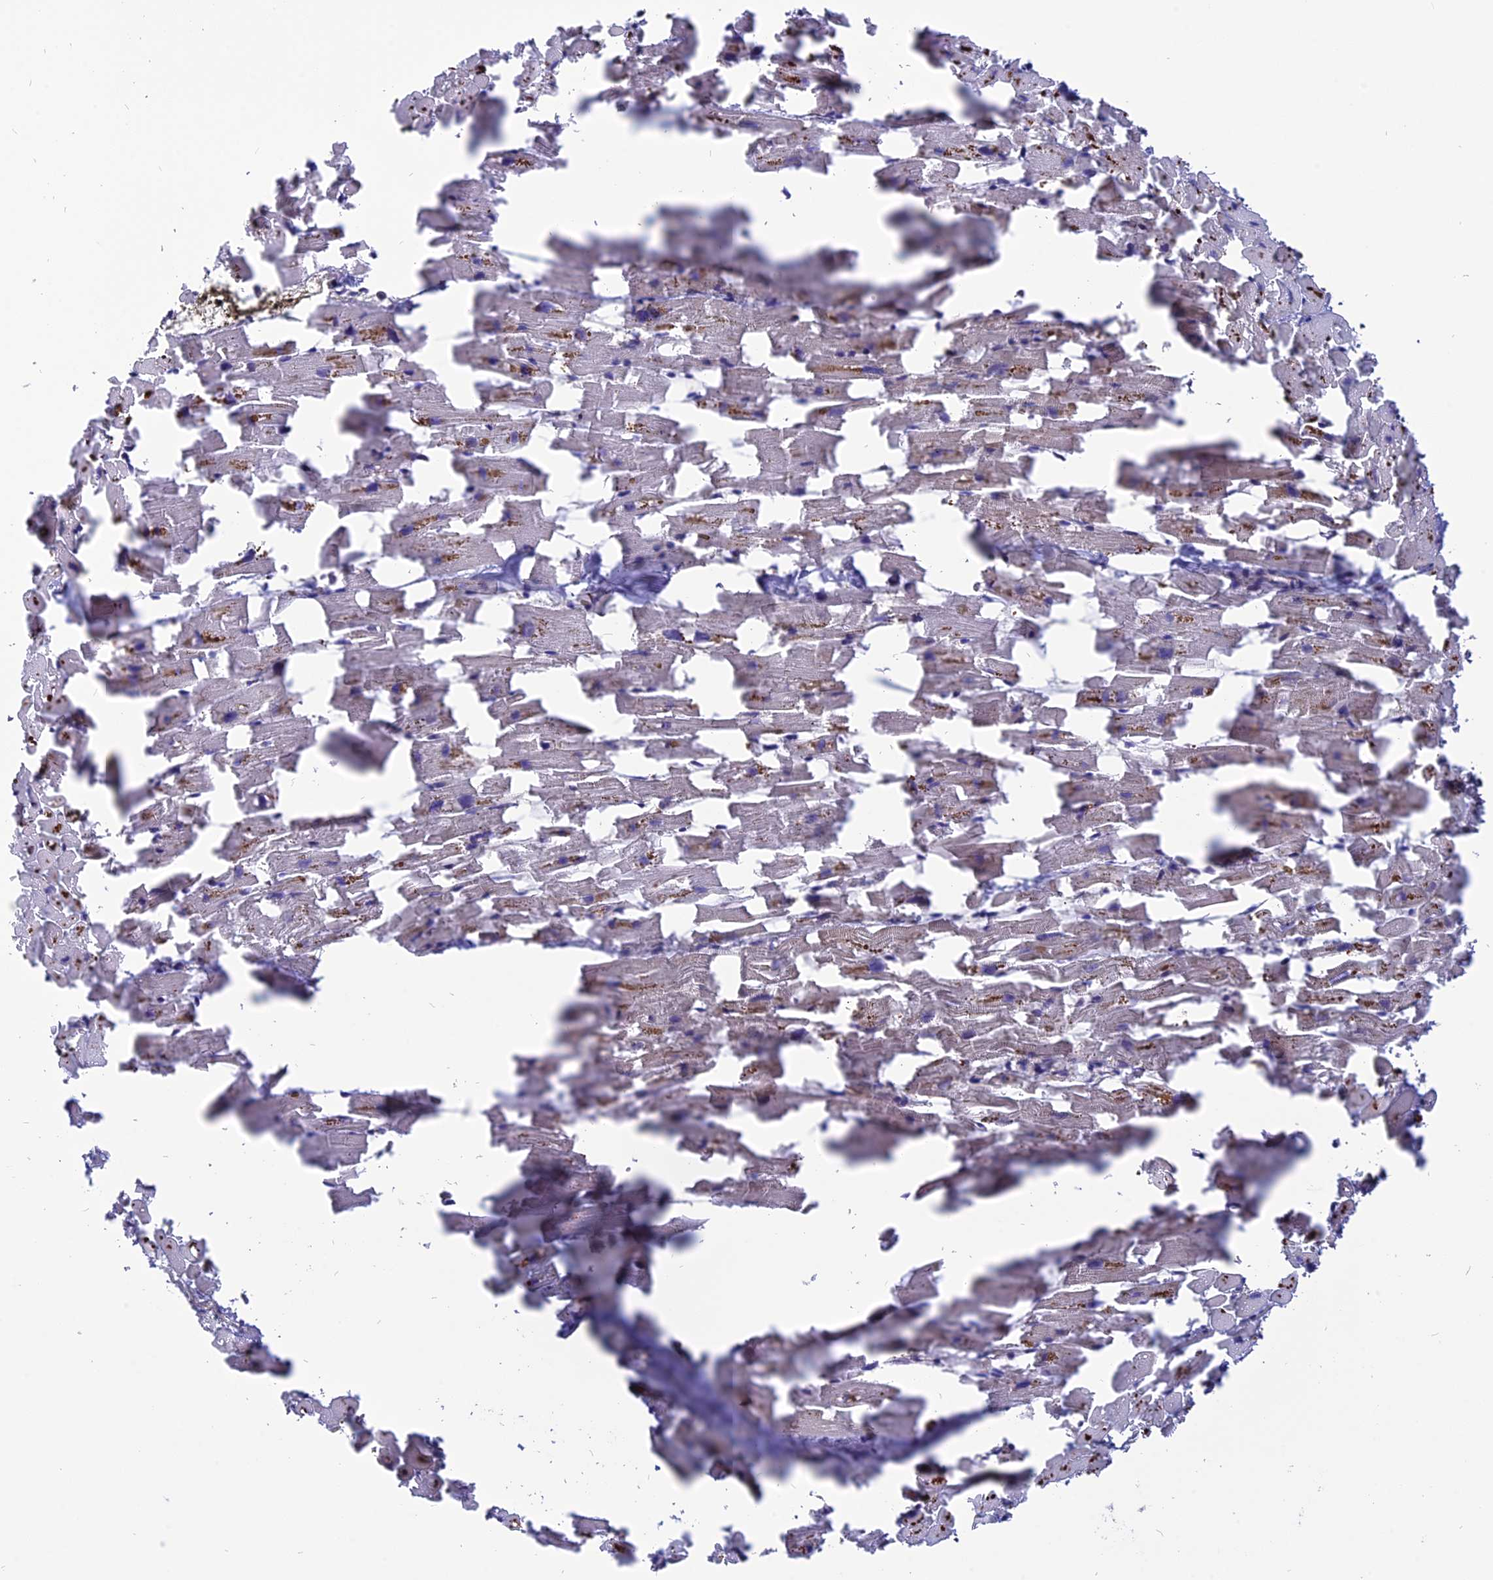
{"staining": {"intensity": "moderate", "quantity": "<25%", "location": "cytoplasmic/membranous"}, "tissue": "heart muscle", "cell_type": "Cardiomyocytes", "image_type": "normal", "snomed": [{"axis": "morphology", "description": "Normal tissue, NOS"}, {"axis": "topography", "description": "Heart"}], "caption": "Protein staining exhibits moderate cytoplasmic/membranous staining in about <25% of cardiomyocytes in unremarkable heart muscle. (DAB IHC, brown staining for protein, blue staining for nuclei).", "gene": "CARMIL2", "patient": {"sex": "female", "age": 64}}